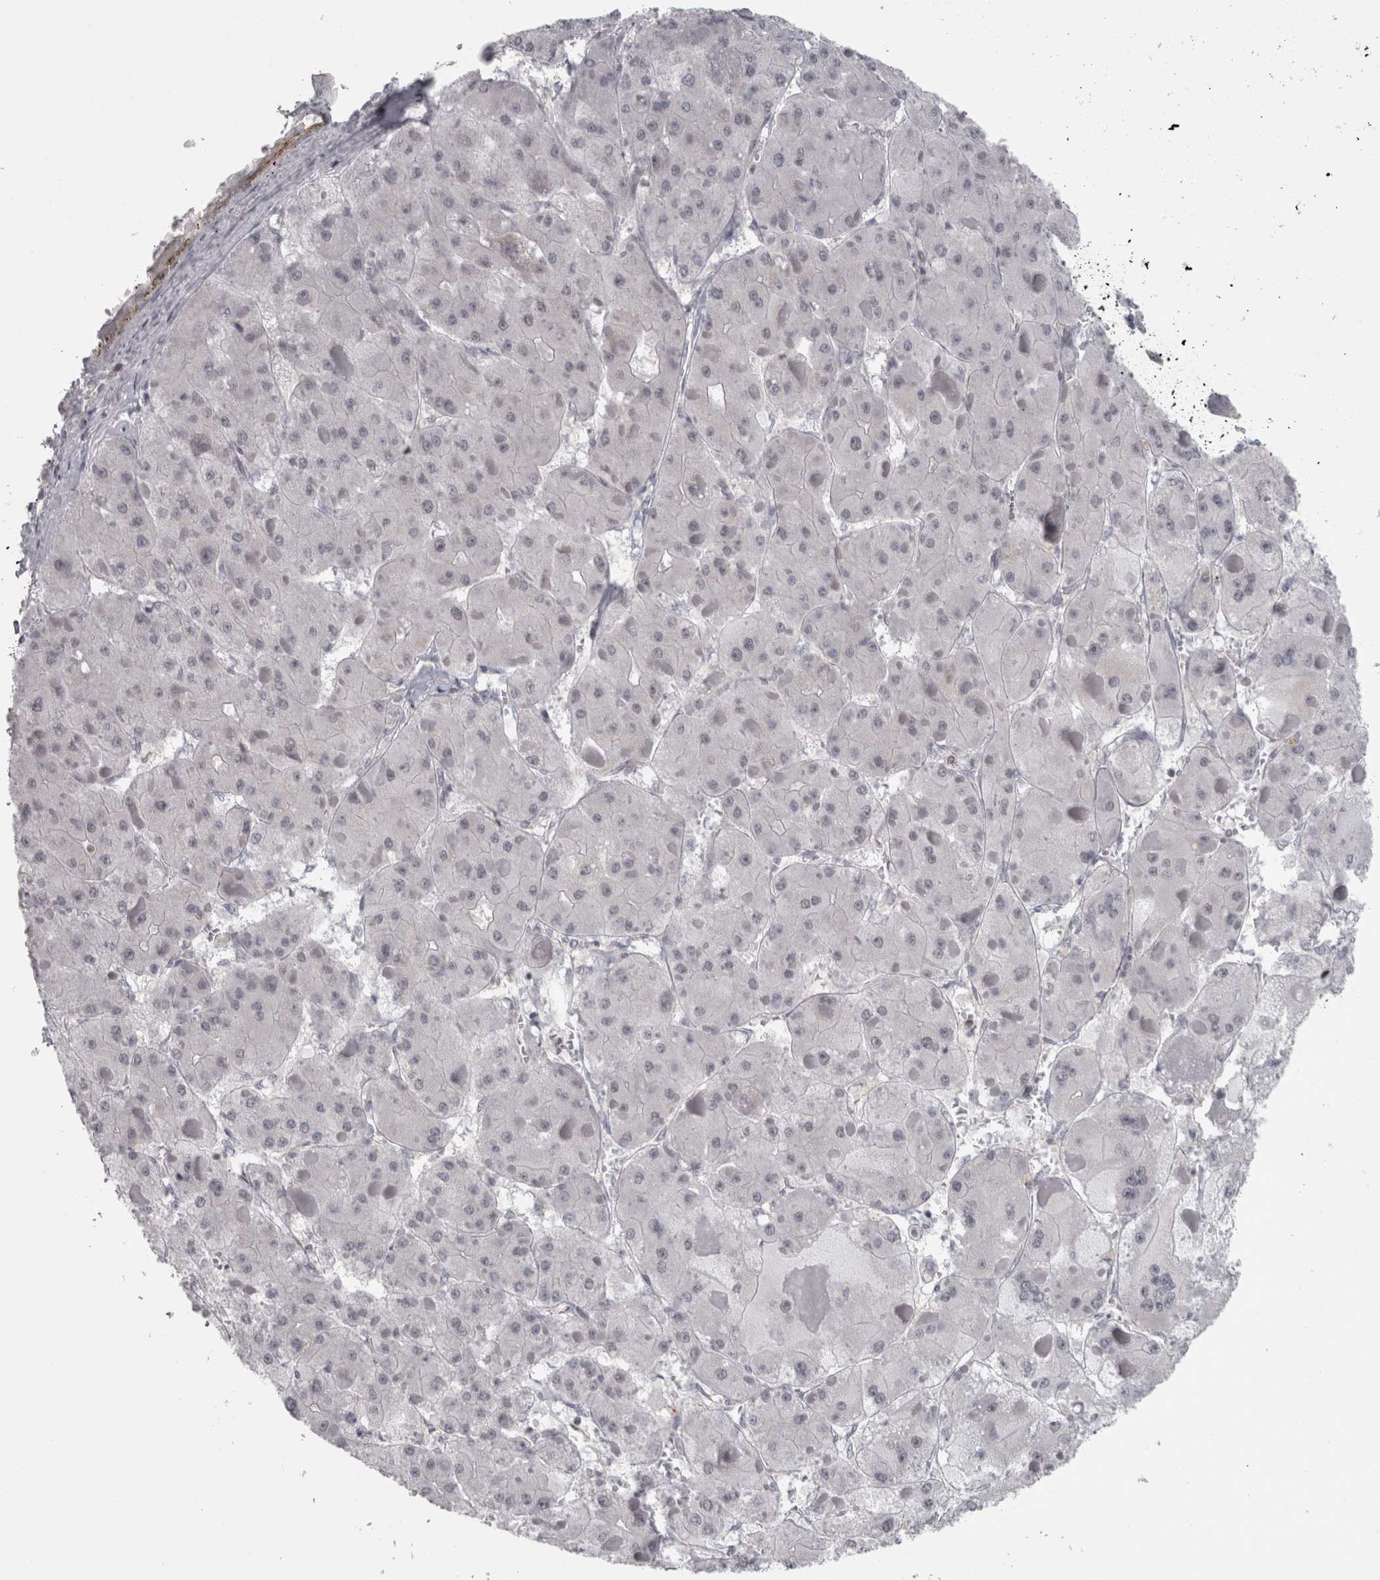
{"staining": {"intensity": "negative", "quantity": "none", "location": "none"}, "tissue": "liver cancer", "cell_type": "Tumor cells", "image_type": "cancer", "snomed": [{"axis": "morphology", "description": "Carcinoma, Hepatocellular, NOS"}, {"axis": "topography", "description": "Liver"}], "caption": "A high-resolution photomicrograph shows immunohistochemistry (IHC) staining of hepatocellular carcinoma (liver), which reveals no significant staining in tumor cells.", "gene": "PPP1R12B", "patient": {"sex": "female", "age": 73}}